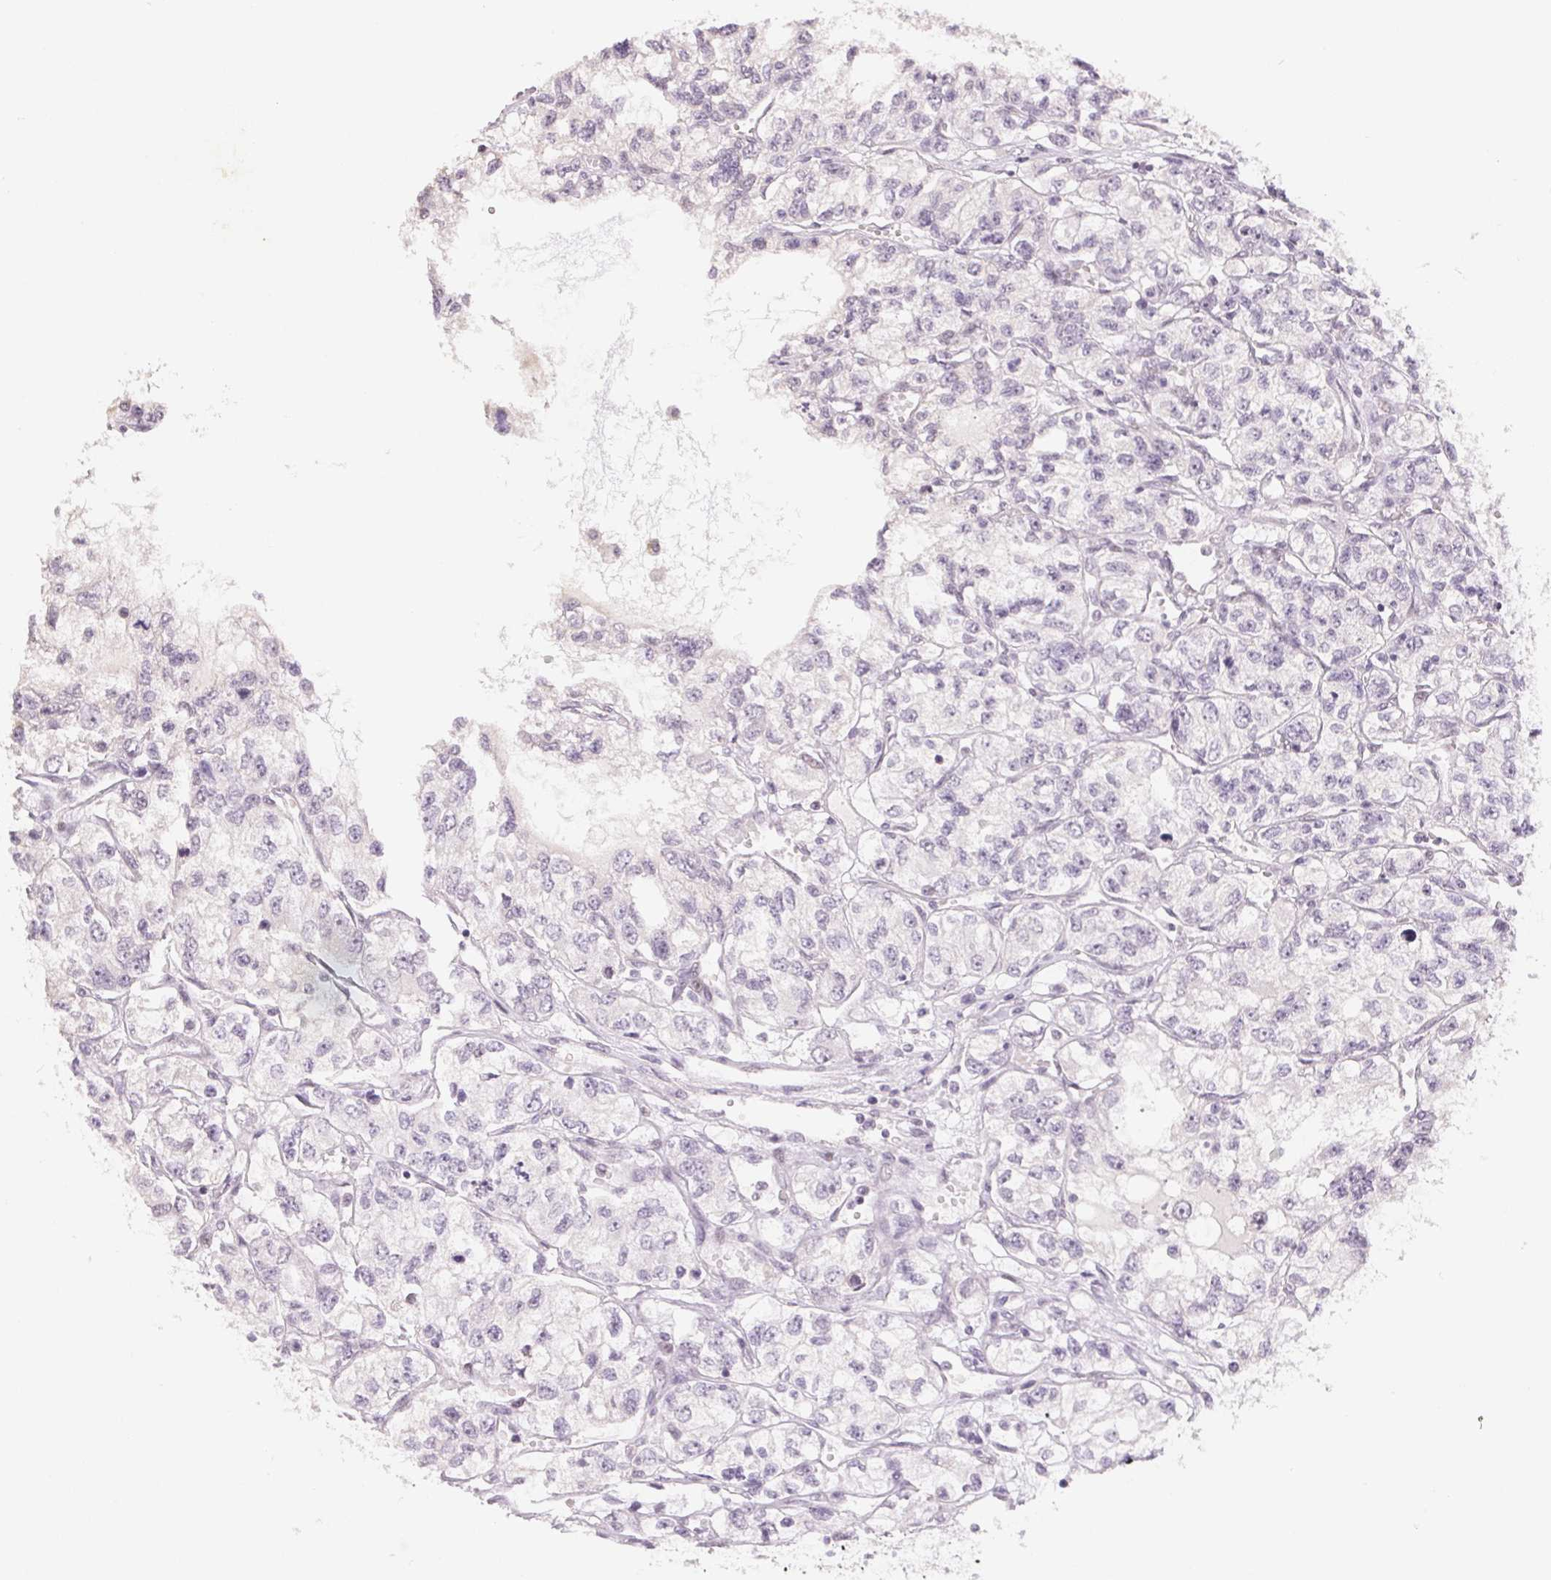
{"staining": {"intensity": "negative", "quantity": "none", "location": "none"}, "tissue": "renal cancer", "cell_type": "Tumor cells", "image_type": "cancer", "snomed": [{"axis": "morphology", "description": "Adenocarcinoma, NOS"}, {"axis": "topography", "description": "Kidney"}], "caption": "Photomicrograph shows no protein positivity in tumor cells of renal cancer (adenocarcinoma) tissue.", "gene": "KDM4D", "patient": {"sex": "female", "age": 59}}